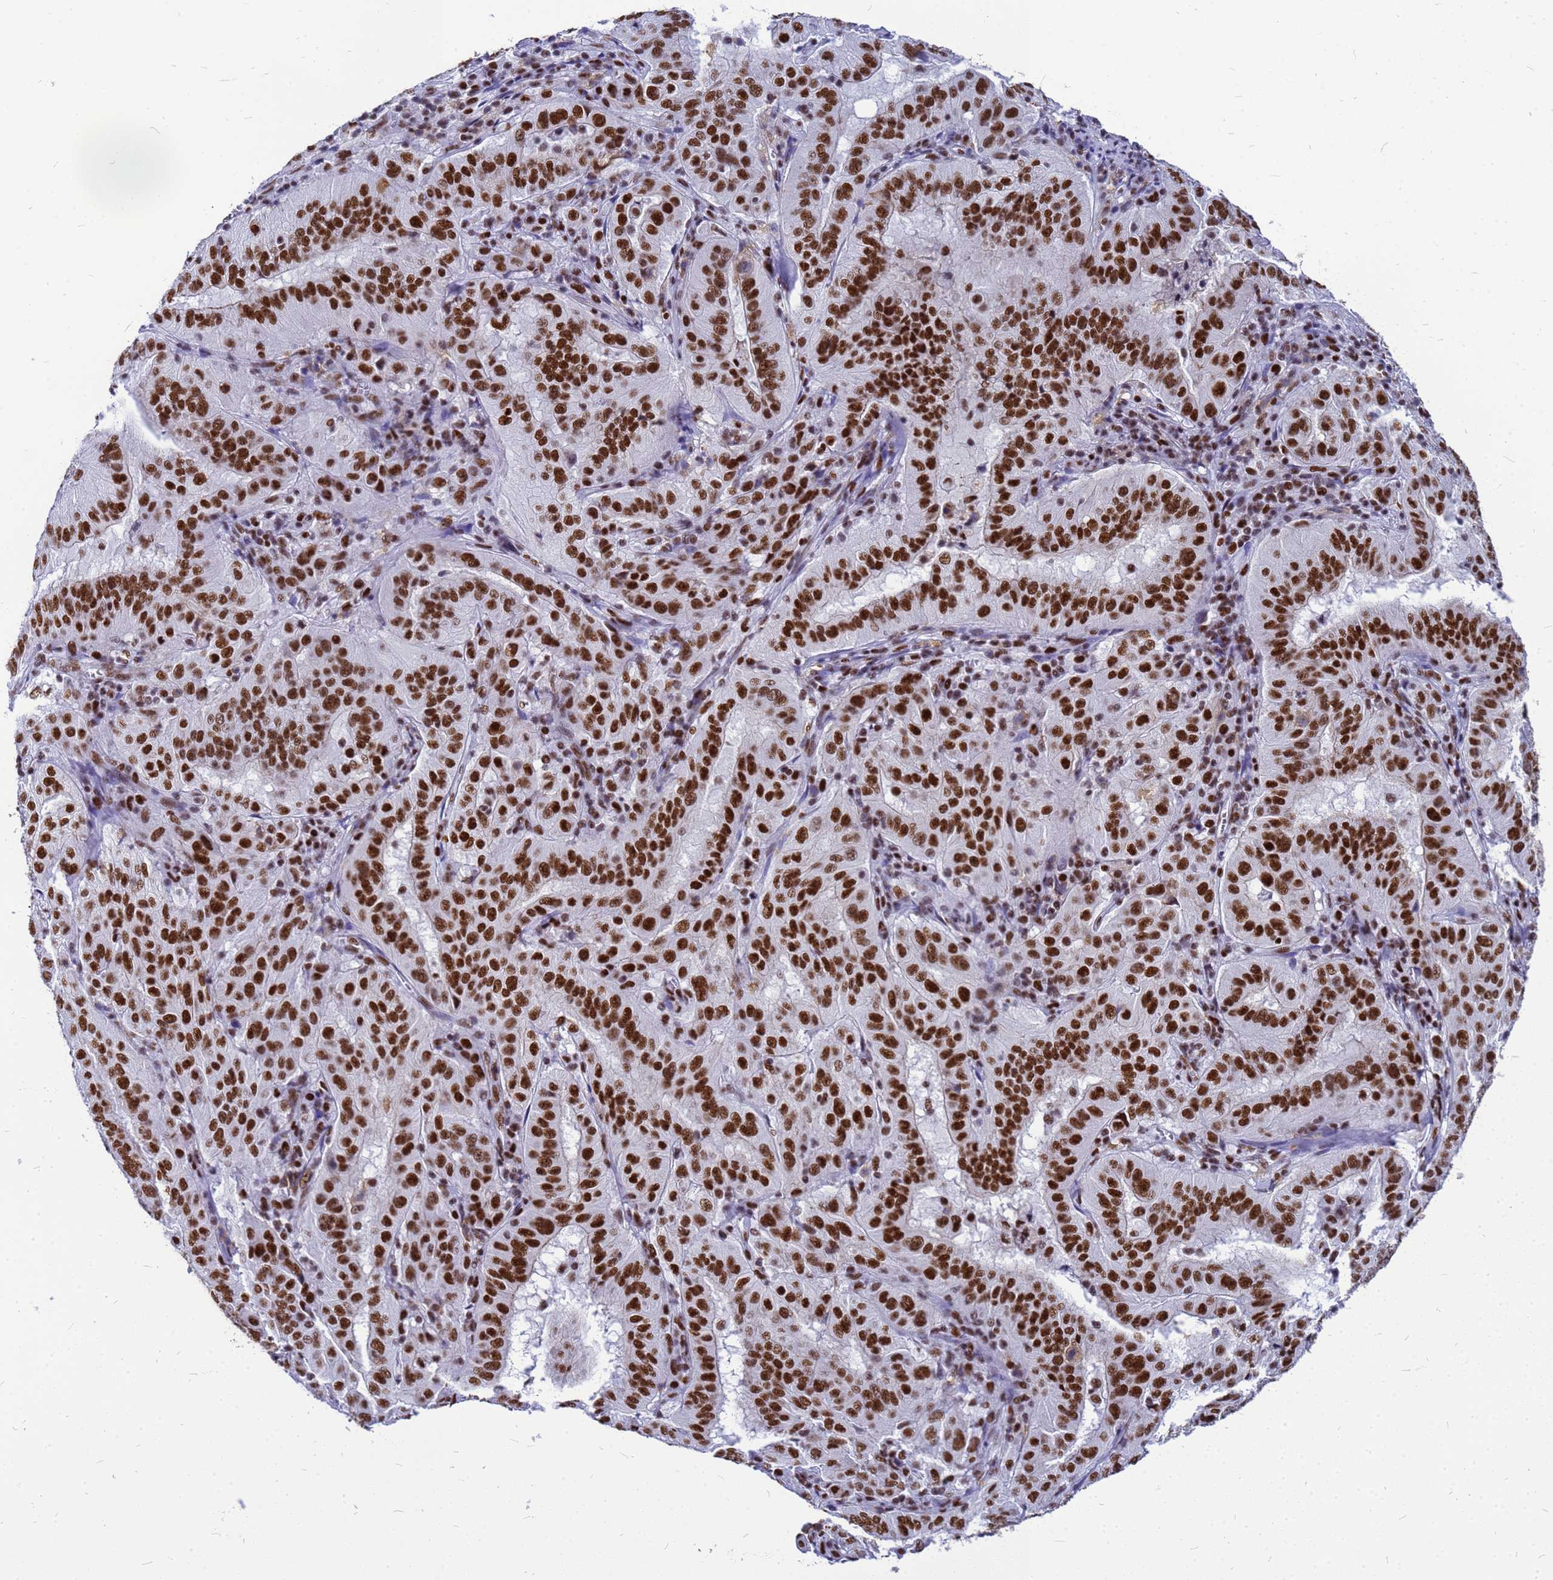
{"staining": {"intensity": "strong", "quantity": ">75%", "location": "nuclear"}, "tissue": "pancreatic cancer", "cell_type": "Tumor cells", "image_type": "cancer", "snomed": [{"axis": "morphology", "description": "Adenocarcinoma, NOS"}, {"axis": "topography", "description": "Pancreas"}], "caption": "IHC histopathology image of neoplastic tissue: adenocarcinoma (pancreatic) stained using IHC shows high levels of strong protein expression localized specifically in the nuclear of tumor cells, appearing as a nuclear brown color.", "gene": "SART3", "patient": {"sex": "male", "age": 63}}